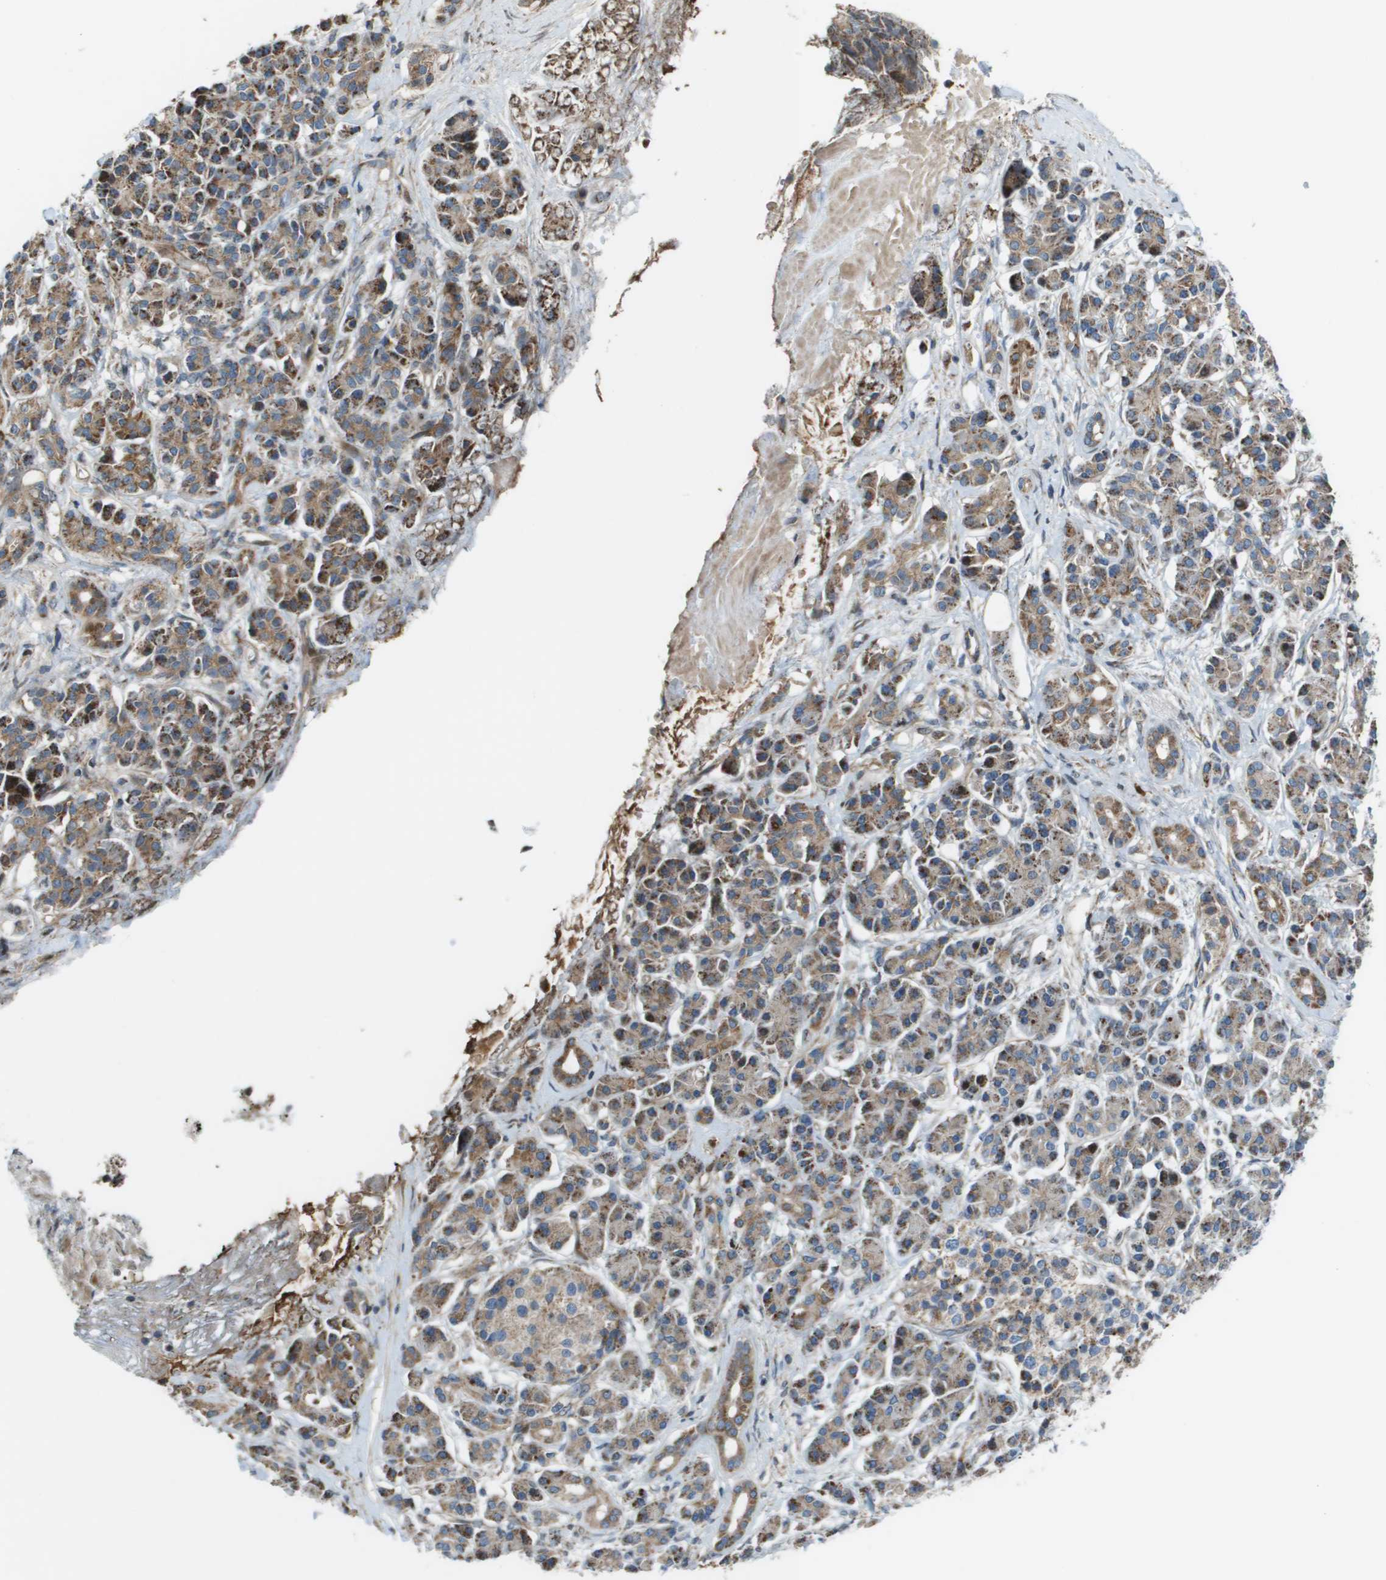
{"staining": {"intensity": "moderate", "quantity": ">75%", "location": "cytoplasmic/membranous"}, "tissue": "pancreatic cancer", "cell_type": "Tumor cells", "image_type": "cancer", "snomed": [{"axis": "morphology", "description": "Adenocarcinoma, NOS"}, {"axis": "topography", "description": "Pancreas"}], "caption": "Brown immunohistochemical staining in pancreatic cancer exhibits moderate cytoplasmic/membranous staining in approximately >75% of tumor cells.", "gene": "MGAT3", "patient": {"sex": "female", "age": 56}}